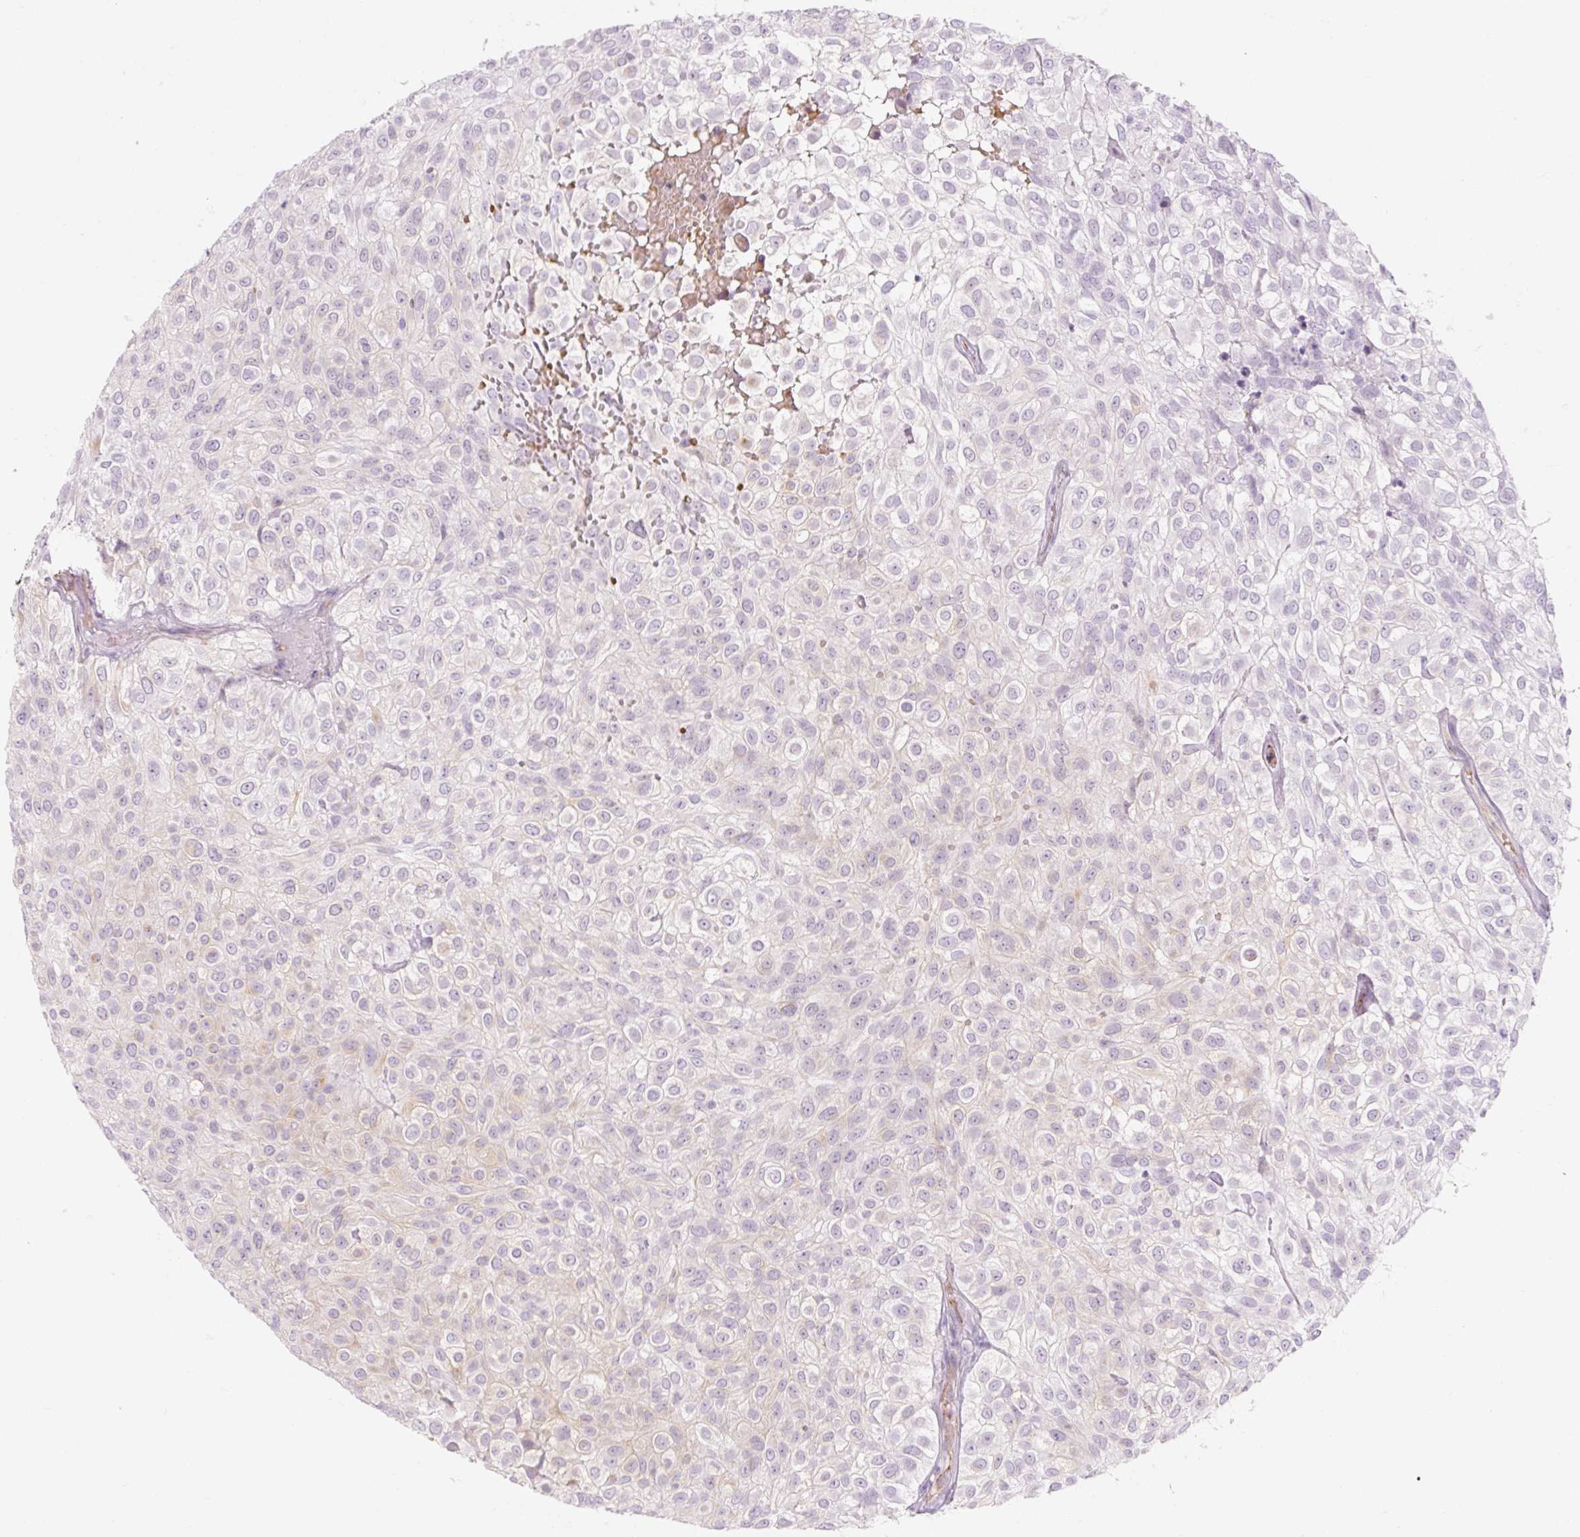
{"staining": {"intensity": "negative", "quantity": "none", "location": "none"}, "tissue": "urothelial cancer", "cell_type": "Tumor cells", "image_type": "cancer", "snomed": [{"axis": "morphology", "description": "Urothelial carcinoma, High grade"}, {"axis": "topography", "description": "Urinary bladder"}], "caption": "Tumor cells are negative for brown protein staining in urothelial carcinoma (high-grade).", "gene": "TAF1L", "patient": {"sex": "male", "age": 56}}